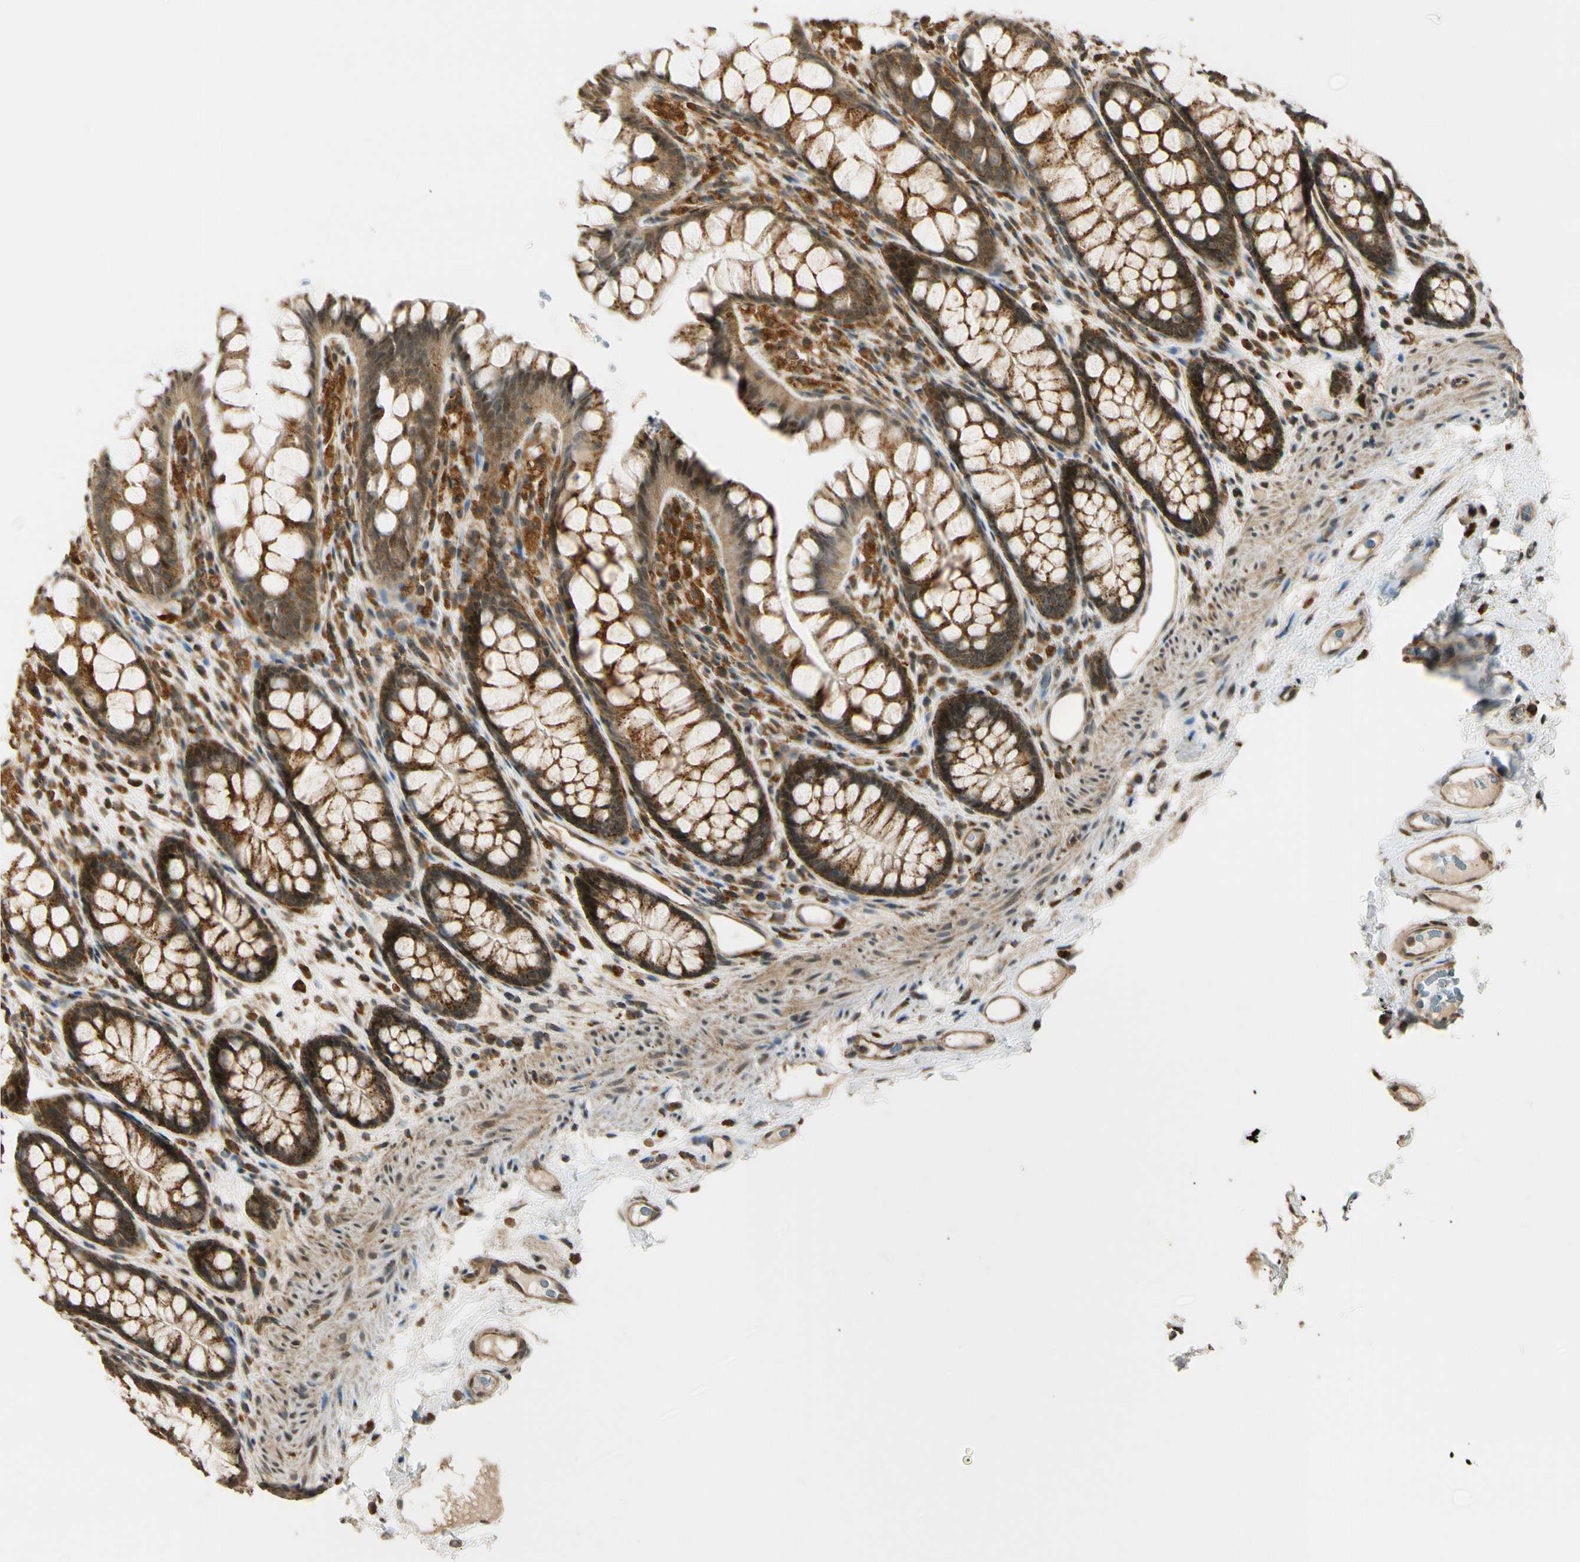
{"staining": {"intensity": "moderate", "quantity": ">75%", "location": "cytoplasmic/membranous,nuclear"}, "tissue": "colon", "cell_type": "Endothelial cells", "image_type": "normal", "snomed": [{"axis": "morphology", "description": "Normal tissue, NOS"}, {"axis": "topography", "description": "Colon"}], "caption": "Brown immunohistochemical staining in normal human colon displays moderate cytoplasmic/membranous,nuclear positivity in approximately >75% of endothelial cells.", "gene": "LAMTOR1", "patient": {"sex": "female", "age": 55}}